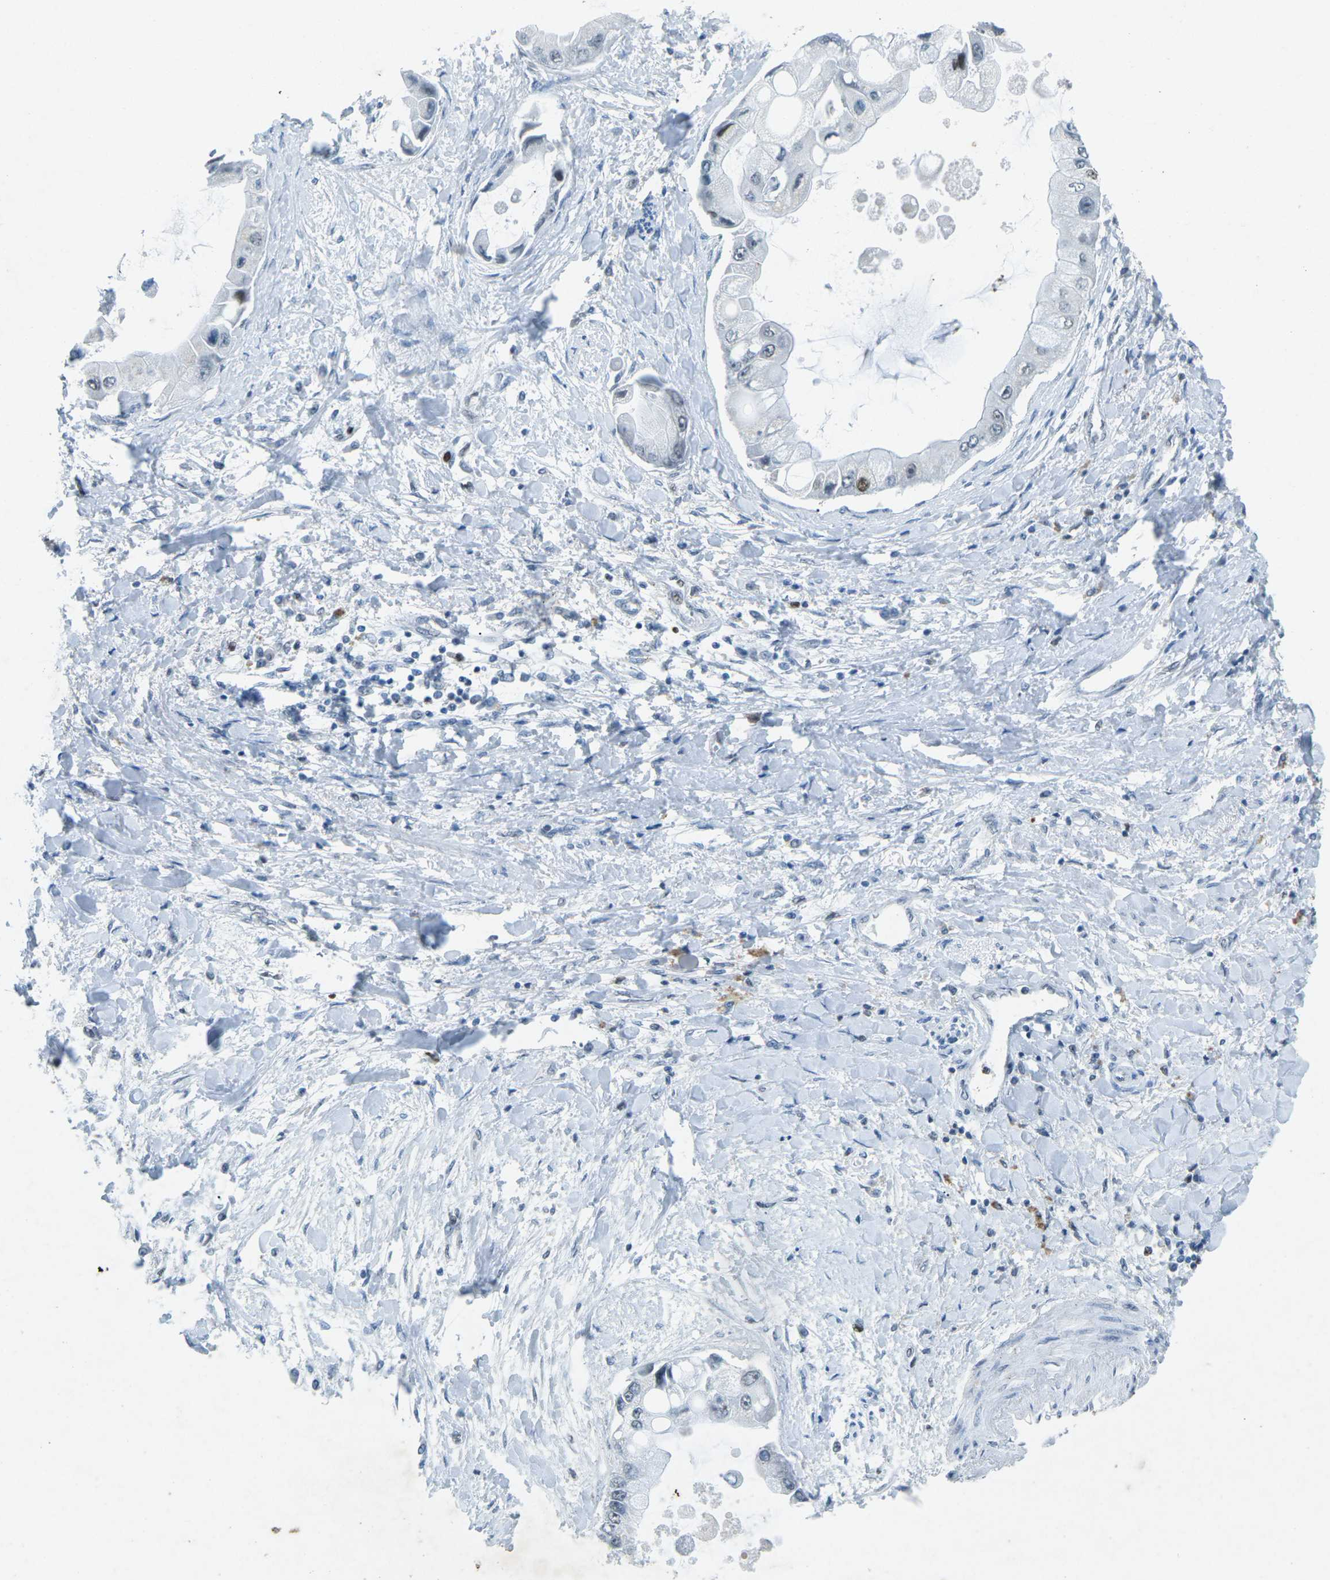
{"staining": {"intensity": "moderate", "quantity": "<25%", "location": "nuclear"}, "tissue": "liver cancer", "cell_type": "Tumor cells", "image_type": "cancer", "snomed": [{"axis": "morphology", "description": "Cholangiocarcinoma"}, {"axis": "topography", "description": "Liver"}], "caption": "Liver cancer stained with a protein marker reveals moderate staining in tumor cells.", "gene": "RB1", "patient": {"sex": "male", "age": 50}}